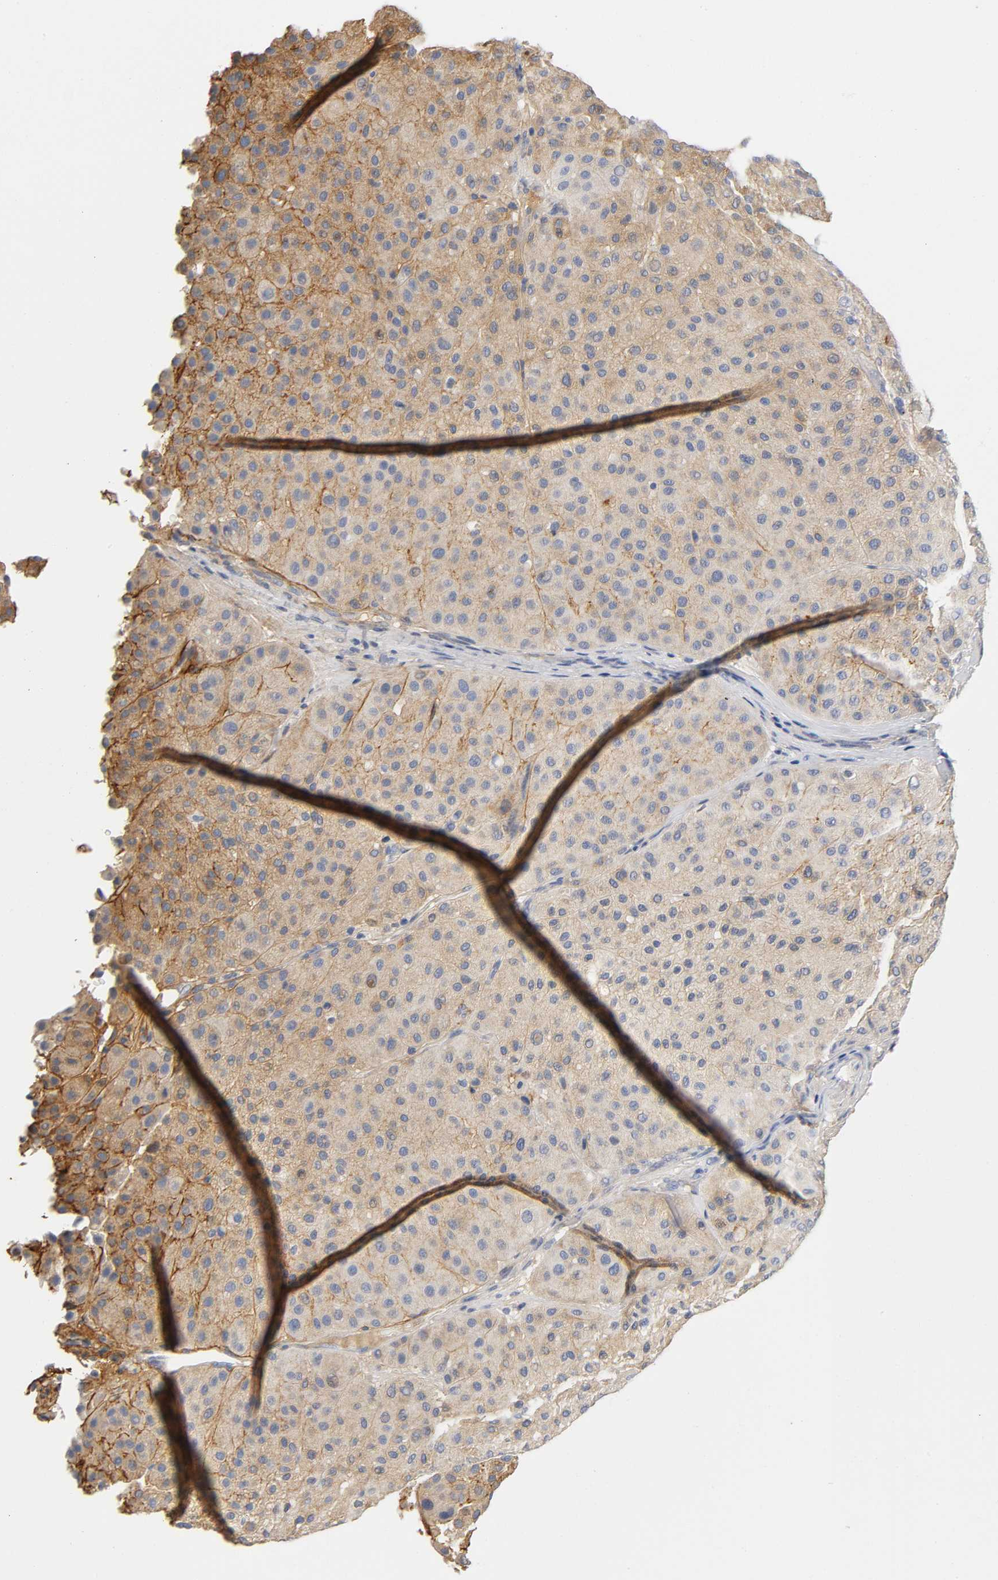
{"staining": {"intensity": "moderate", "quantity": "25%-75%", "location": "cytoplasmic/membranous"}, "tissue": "melanoma", "cell_type": "Tumor cells", "image_type": "cancer", "snomed": [{"axis": "morphology", "description": "Normal tissue, NOS"}, {"axis": "morphology", "description": "Malignant melanoma, Metastatic site"}, {"axis": "topography", "description": "Skin"}], "caption": "Human melanoma stained for a protein (brown) displays moderate cytoplasmic/membranous positive staining in about 25%-75% of tumor cells.", "gene": "TNC", "patient": {"sex": "male", "age": 41}}